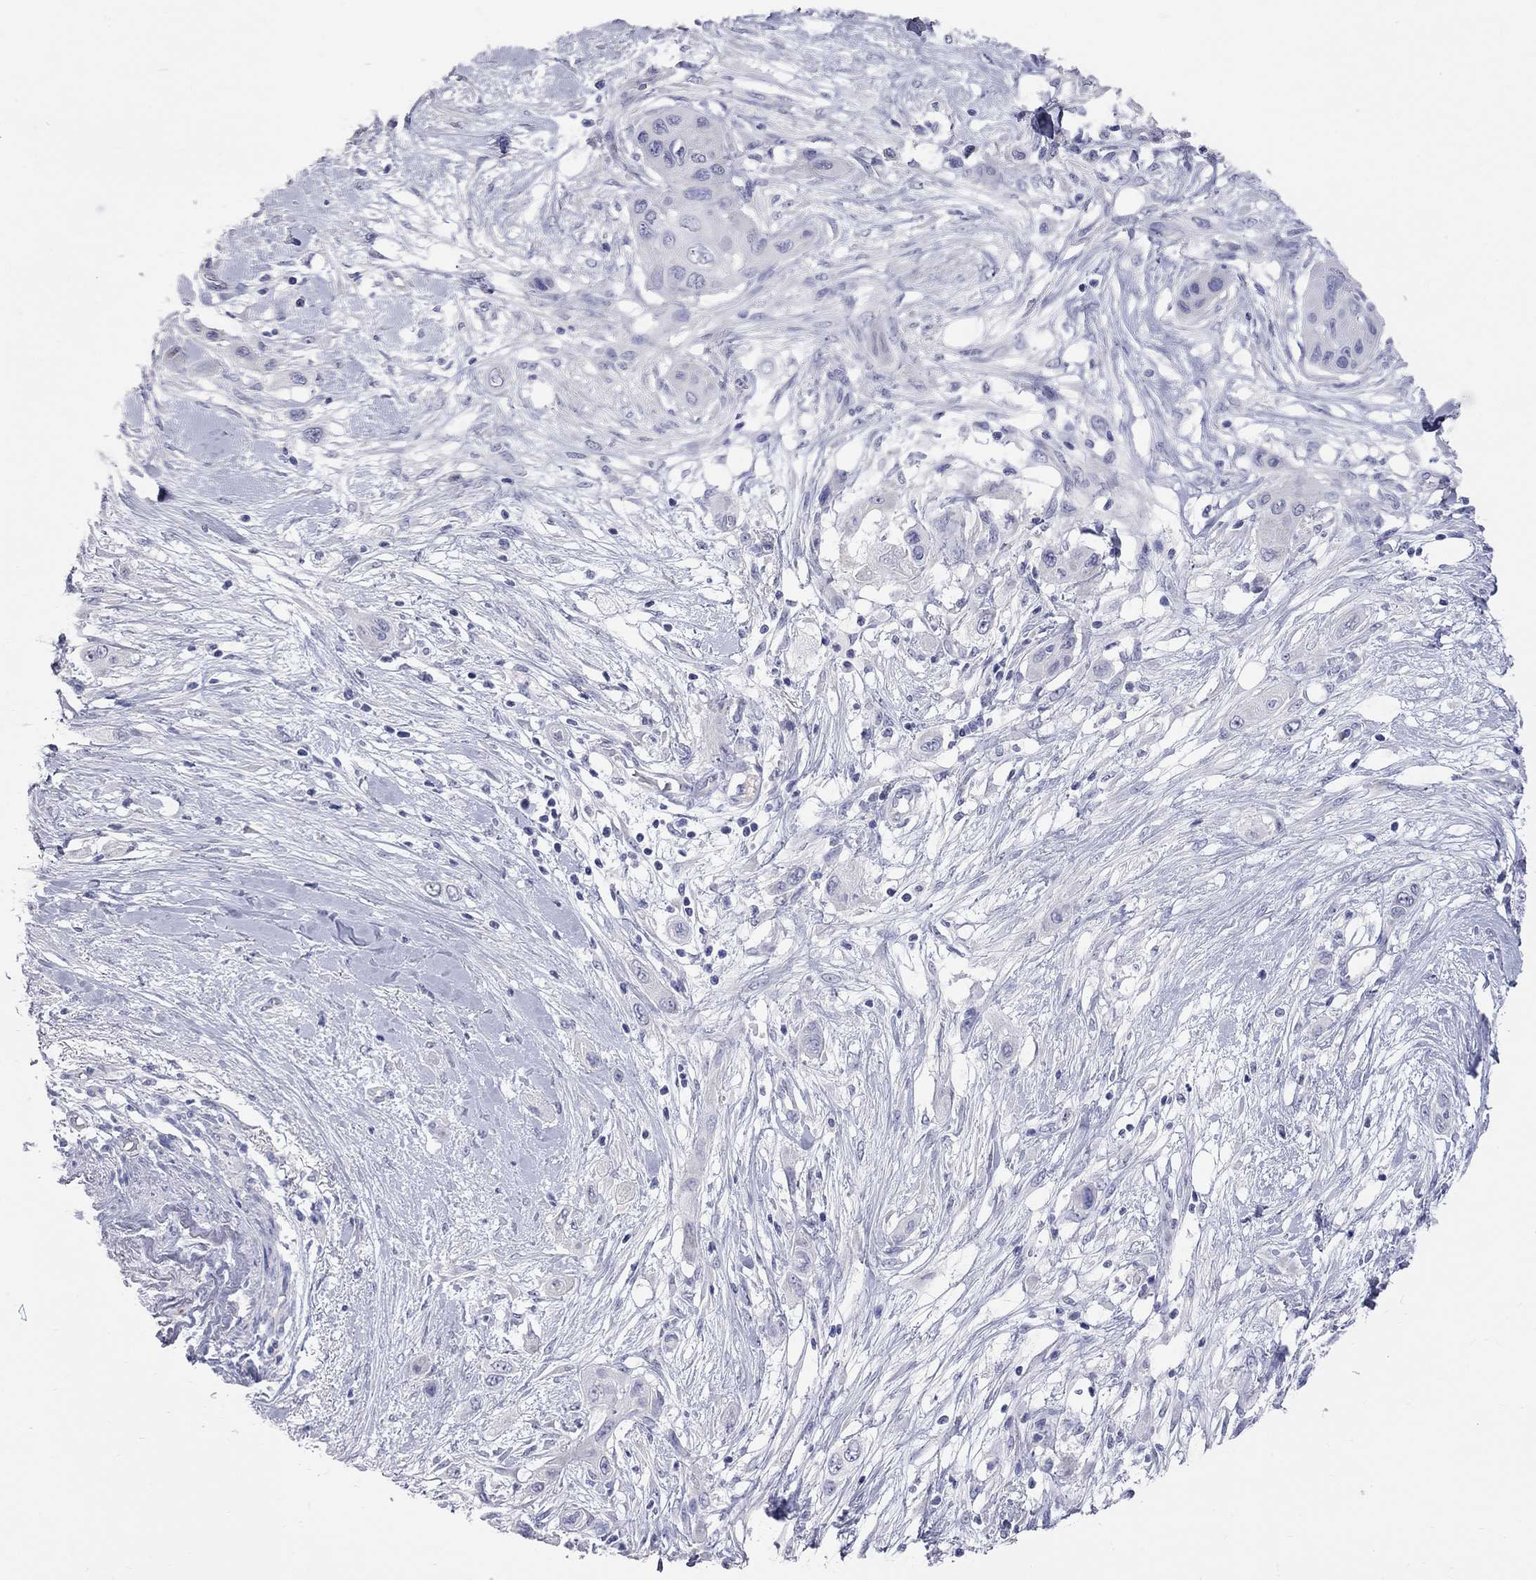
{"staining": {"intensity": "negative", "quantity": "none", "location": "none"}, "tissue": "skin cancer", "cell_type": "Tumor cells", "image_type": "cancer", "snomed": [{"axis": "morphology", "description": "Squamous cell carcinoma, NOS"}, {"axis": "topography", "description": "Skin"}], "caption": "This is an immunohistochemistry (IHC) histopathology image of squamous cell carcinoma (skin). There is no positivity in tumor cells.", "gene": "KCND2", "patient": {"sex": "male", "age": 79}}